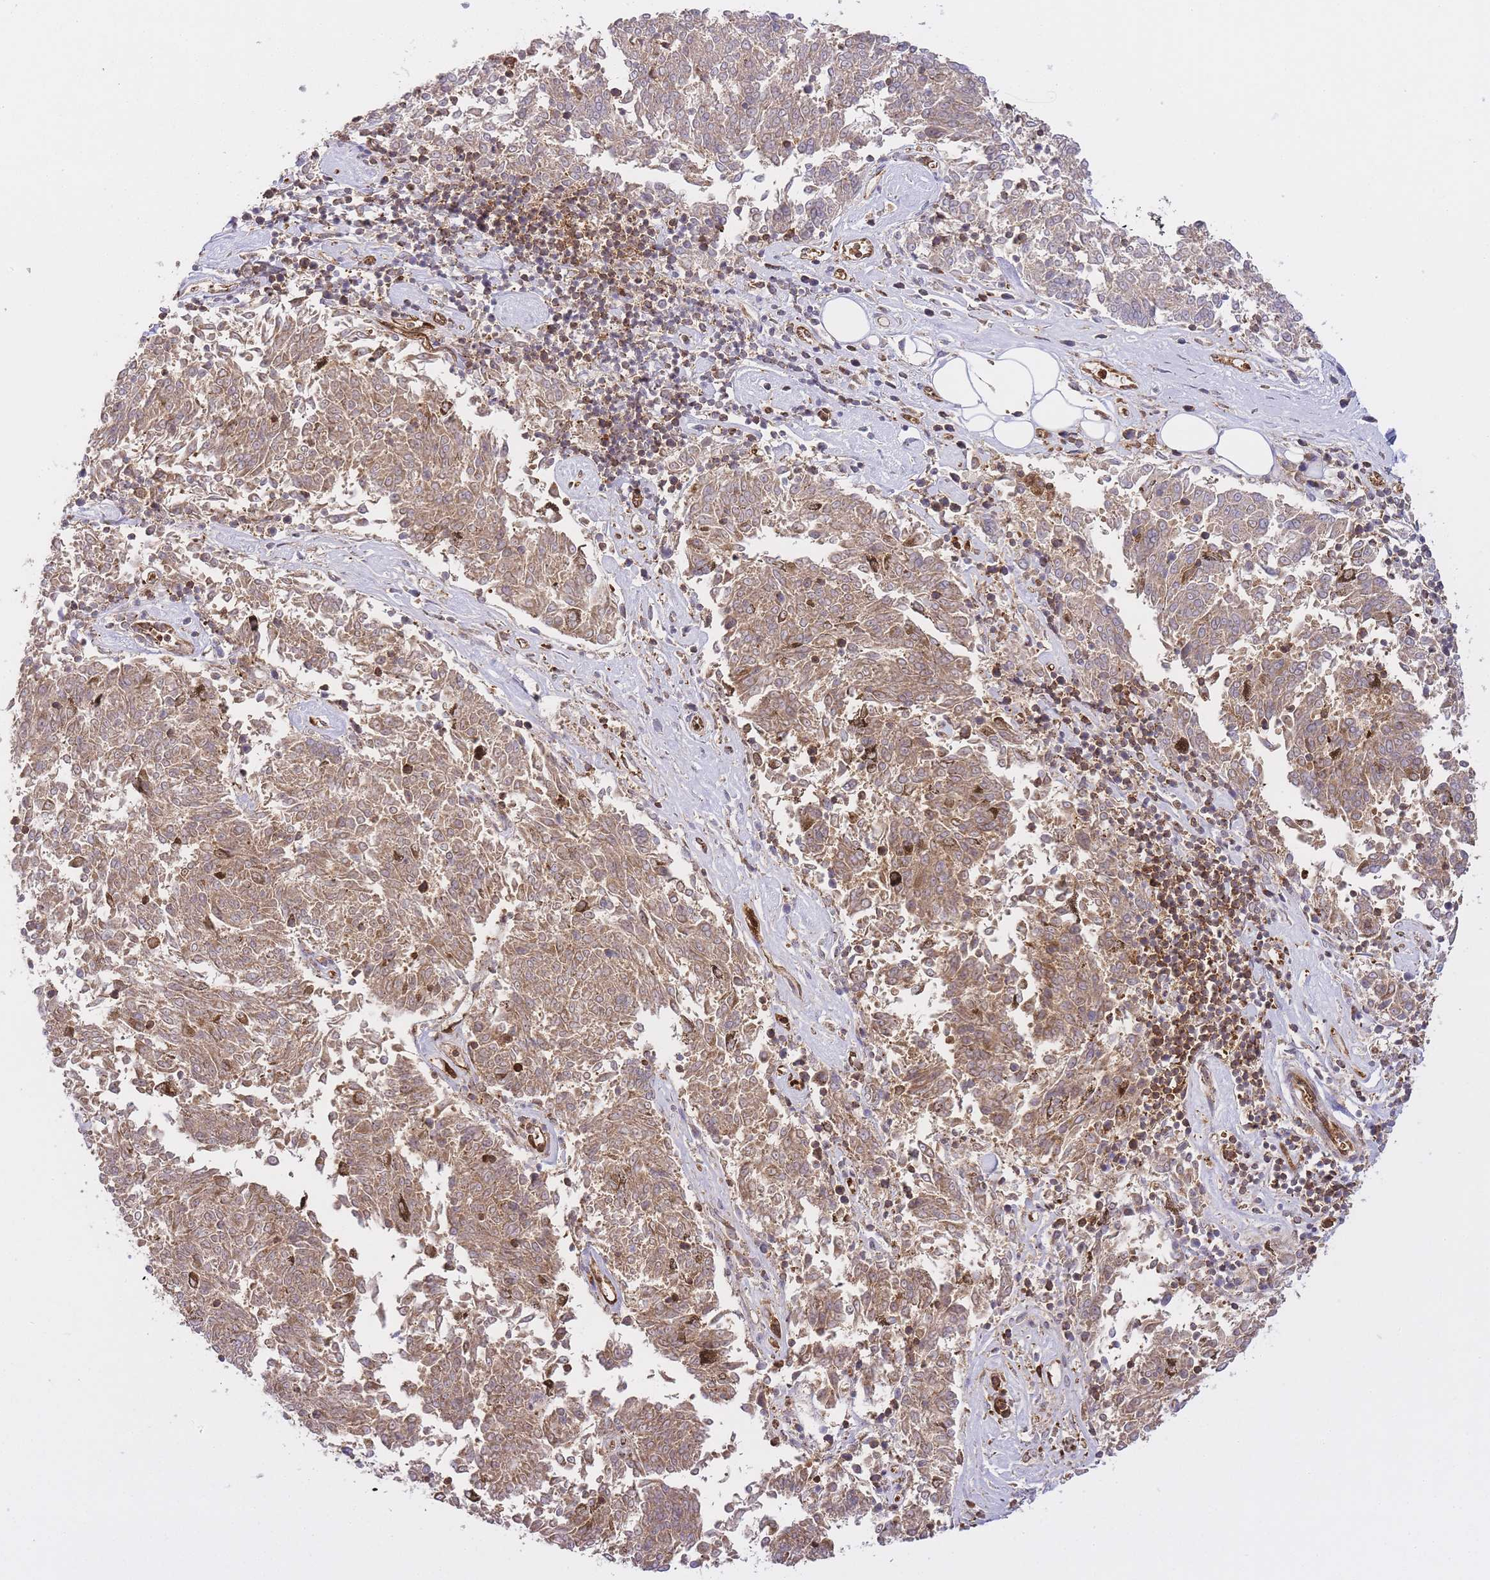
{"staining": {"intensity": "moderate", "quantity": ">75%", "location": "cytoplasmic/membranous"}, "tissue": "melanoma", "cell_type": "Tumor cells", "image_type": "cancer", "snomed": [{"axis": "morphology", "description": "Malignant melanoma, NOS"}, {"axis": "topography", "description": "Skin"}], "caption": "DAB (3,3'-diaminobenzidine) immunohistochemical staining of malignant melanoma displays moderate cytoplasmic/membranous protein expression in approximately >75% of tumor cells.", "gene": "MSN", "patient": {"sex": "female", "age": 72}}